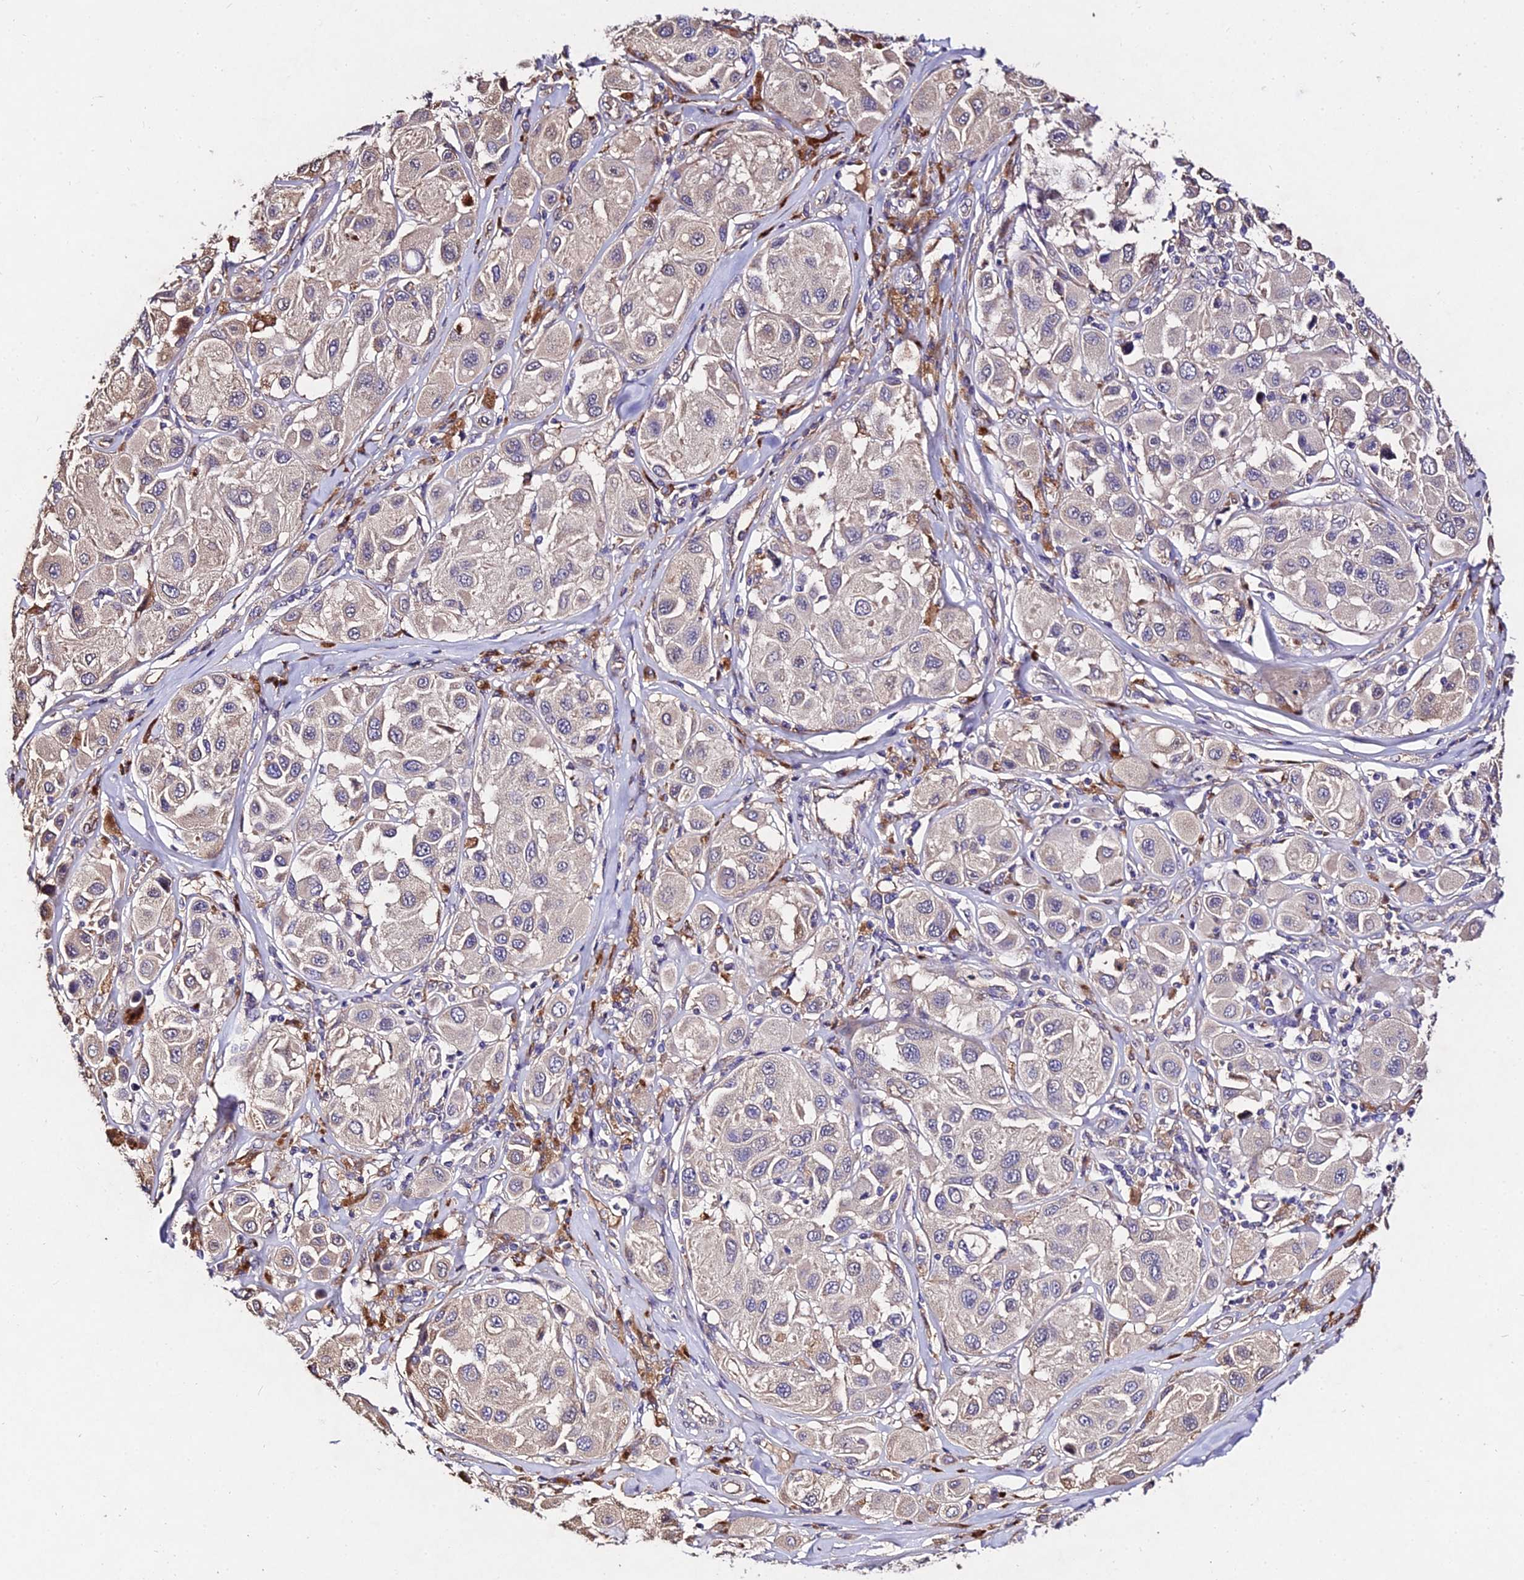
{"staining": {"intensity": "weak", "quantity": "<25%", "location": "cytoplasmic/membranous"}, "tissue": "melanoma", "cell_type": "Tumor cells", "image_type": "cancer", "snomed": [{"axis": "morphology", "description": "Malignant melanoma, Metastatic site"}, {"axis": "topography", "description": "Skin"}], "caption": "High magnification brightfield microscopy of malignant melanoma (metastatic site) stained with DAB (3,3'-diaminobenzidine) (brown) and counterstained with hematoxylin (blue): tumor cells show no significant expression.", "gene": "AP3M2", "patient": {"sex": "male", "age": 41}}